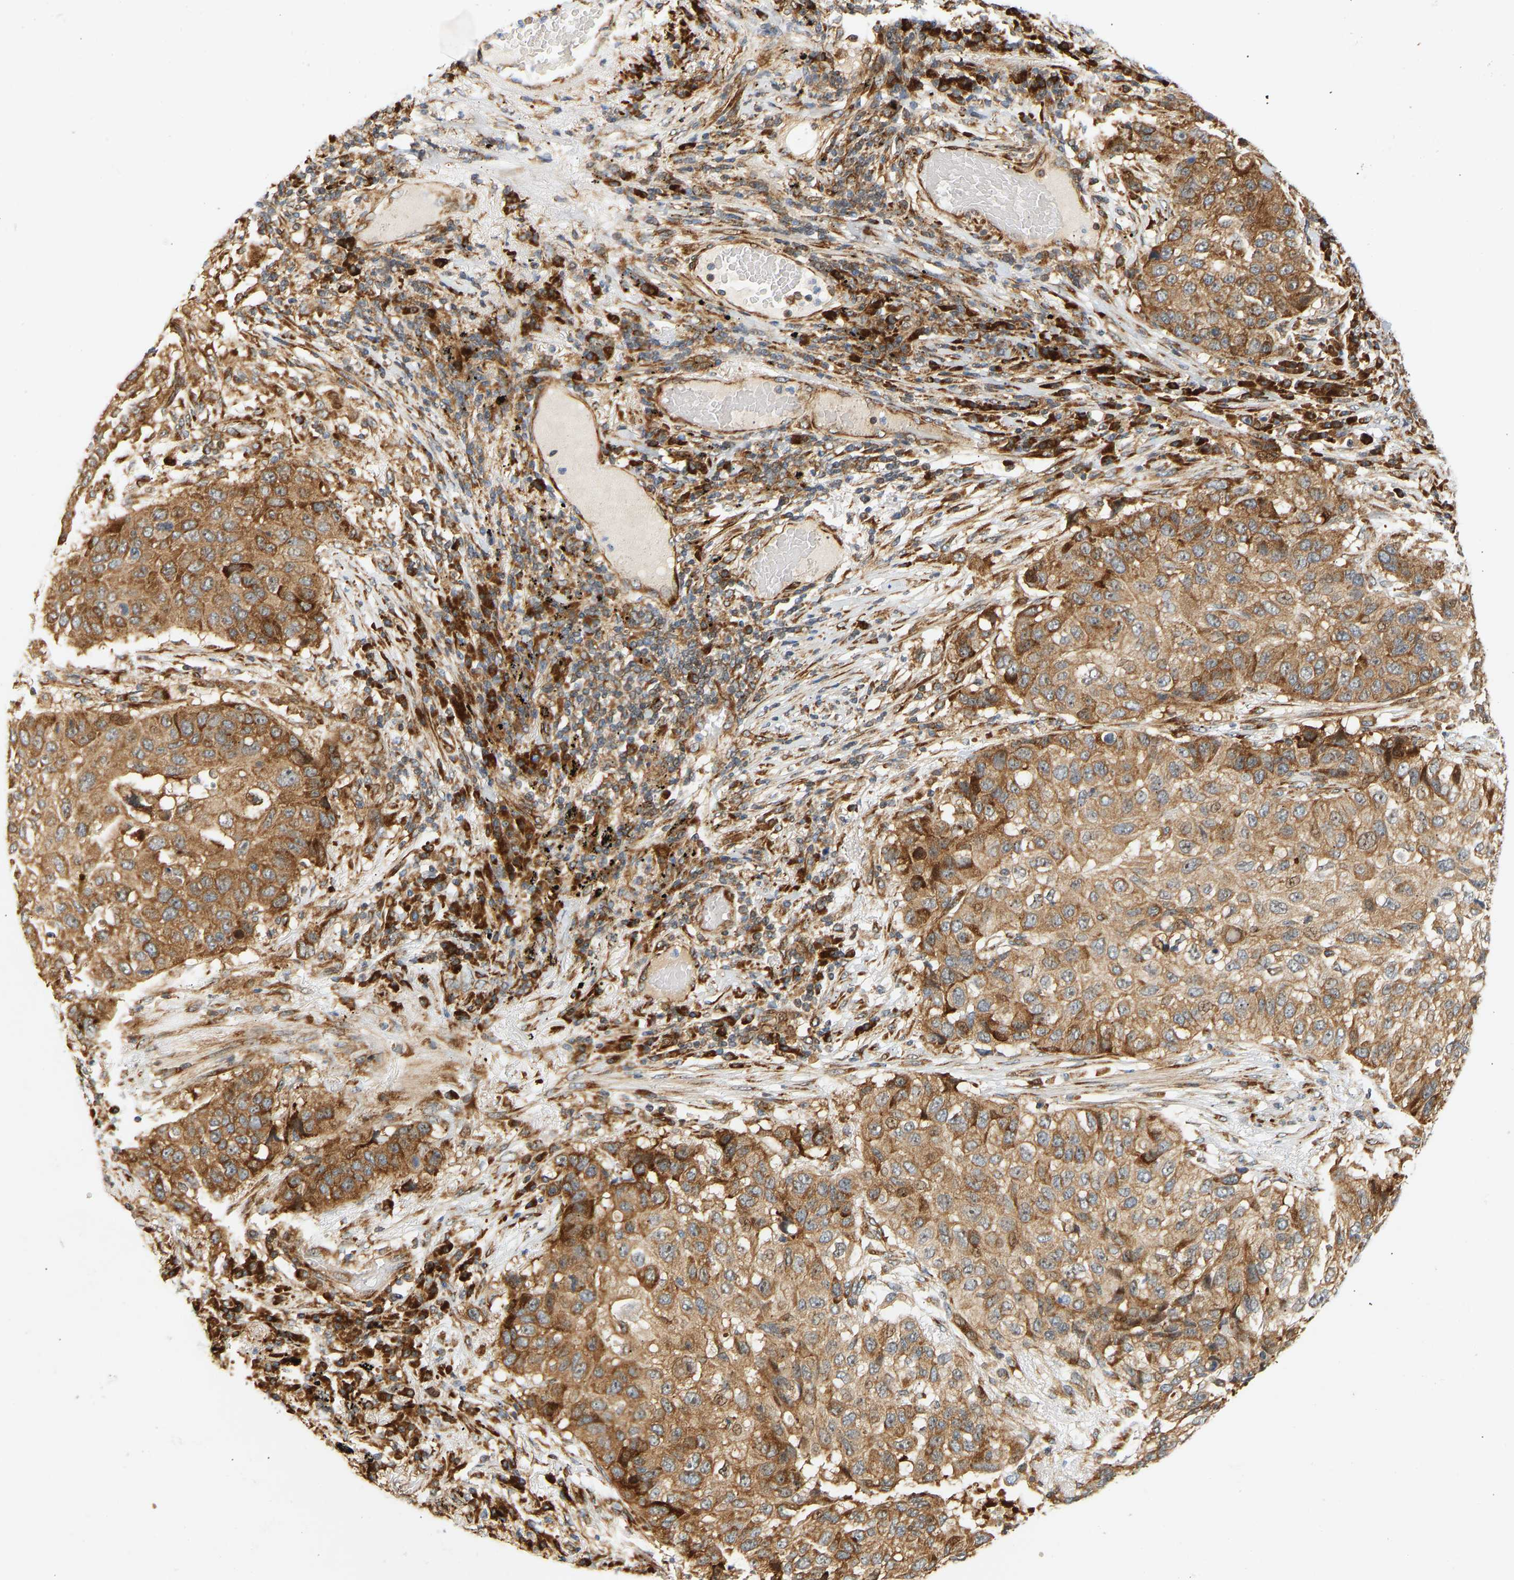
{"staining": {"intensity": "moderate", "quantity": ">75%", "location": "cytoplasmic/membranous"}, "tissue": "lung cancer", "cell_type": "Tumor cells", "image_type": "cancer", "snomed": [{"axis": "morphology", "description": "Squamous cell carcinoma, NOS"}, {"axis": "topography", "description": "Lung"}], "caption": "A photomicrograph showing moderate cytoplasmic/membranous expression in approximately >75% of tumor cells in lung squamous cell carcinoma, as visualized by brown immunohistochemical staining.", "gene": "RPS14", "patient": {"sex": "male", "age": 57}}